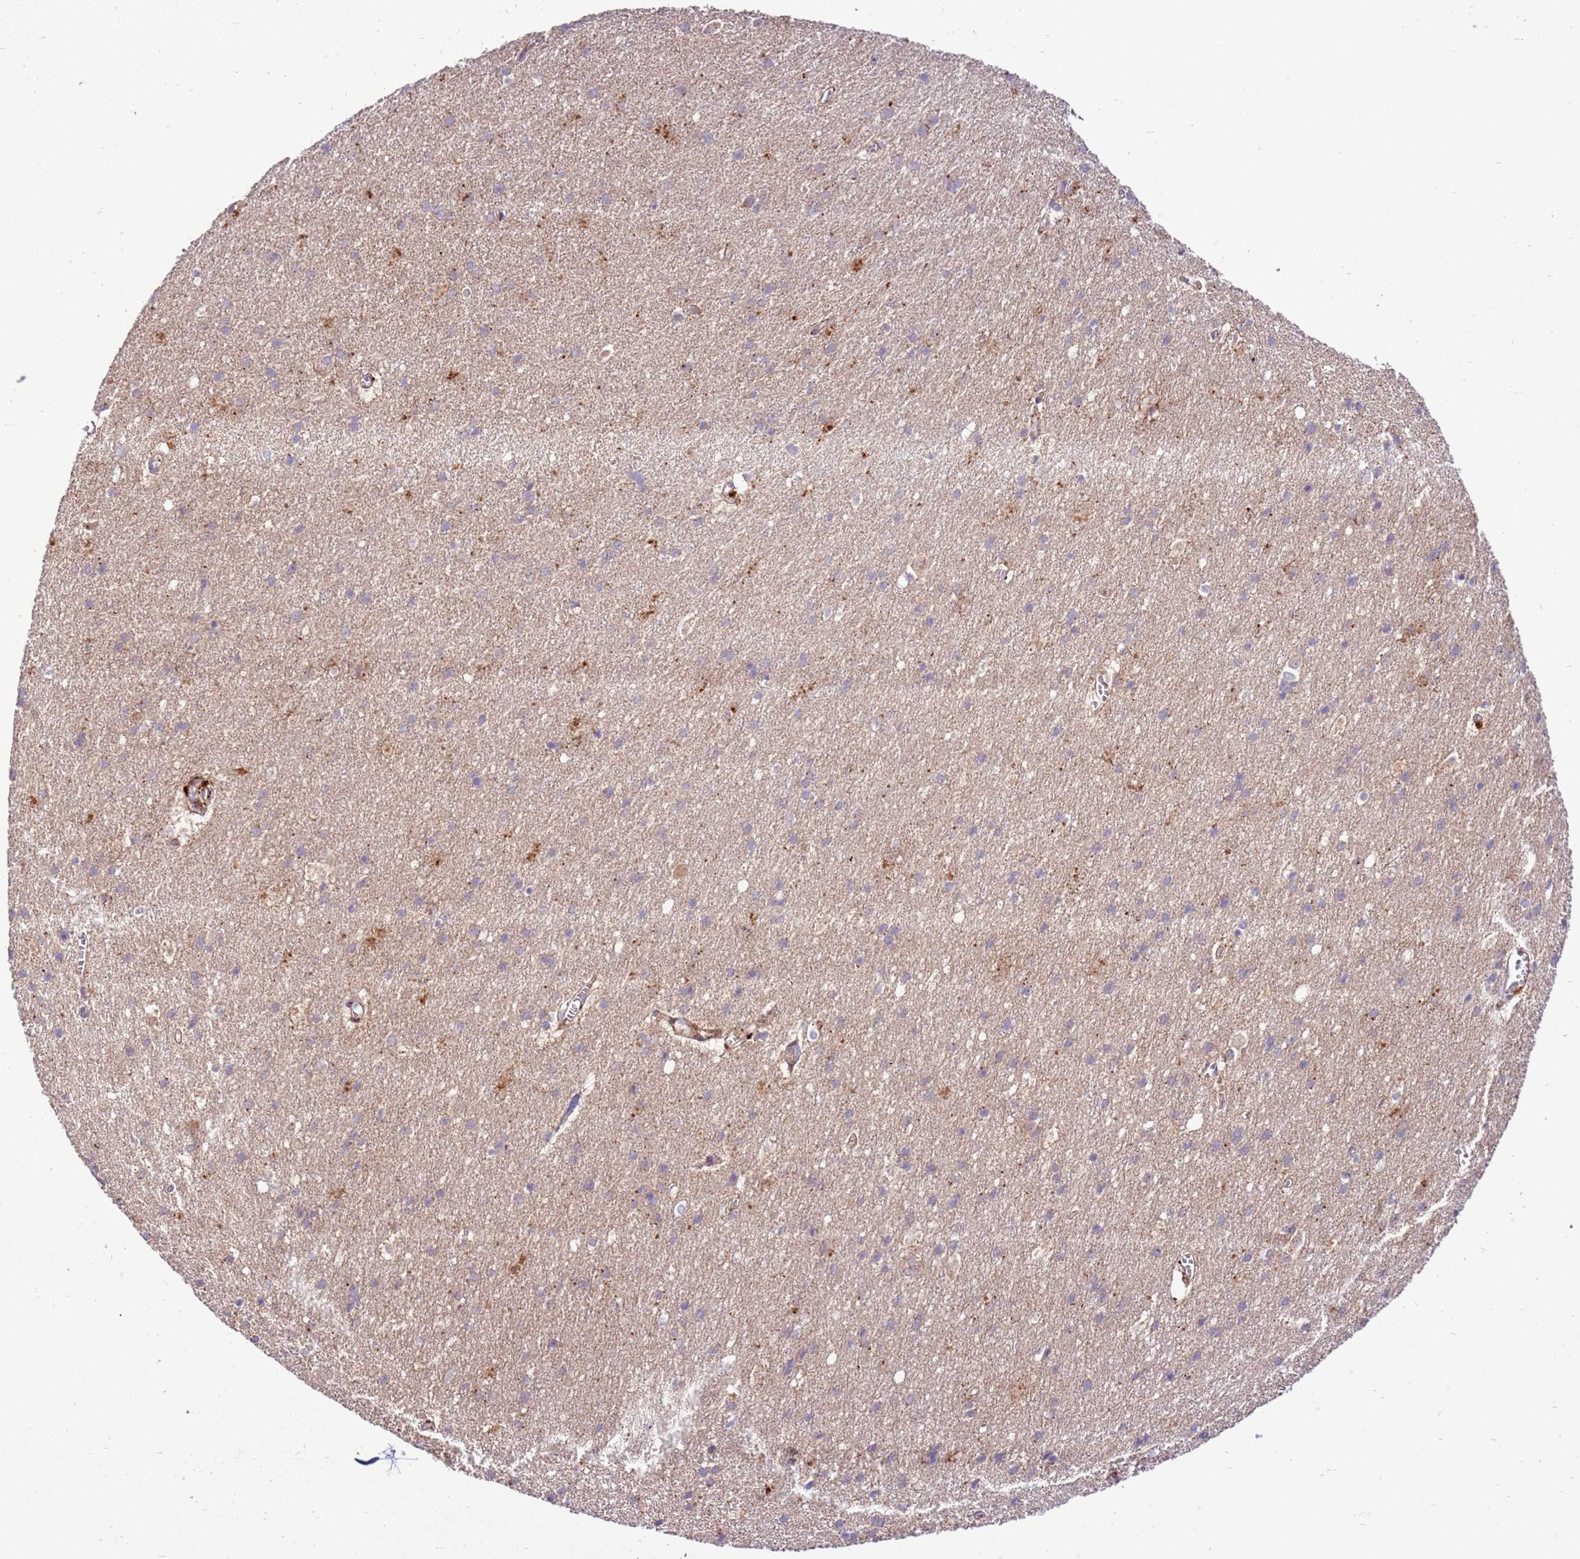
{"staining": {"intensity": "moderate", "quantity": ">75%", "location": "cytoplasmic/membranous"}, "tissue": "cerebral cortex", "cell_type": "Endothelial cells", "image_type": "normal", "snomed": [{"axis": "morphology", "description": "Normal tissue, NOS"}, {"axis": "topography", "description": "Cerebral cortex"}], "caption": "This micrograph reveals IHC staining of normal human cerebral cortex, with medium moderate cytoplasmic/membranous staining in approximately >75% of endothelial cells.", "gene": "ZNF624", "patient": {"sex": "male", "age": 54}}